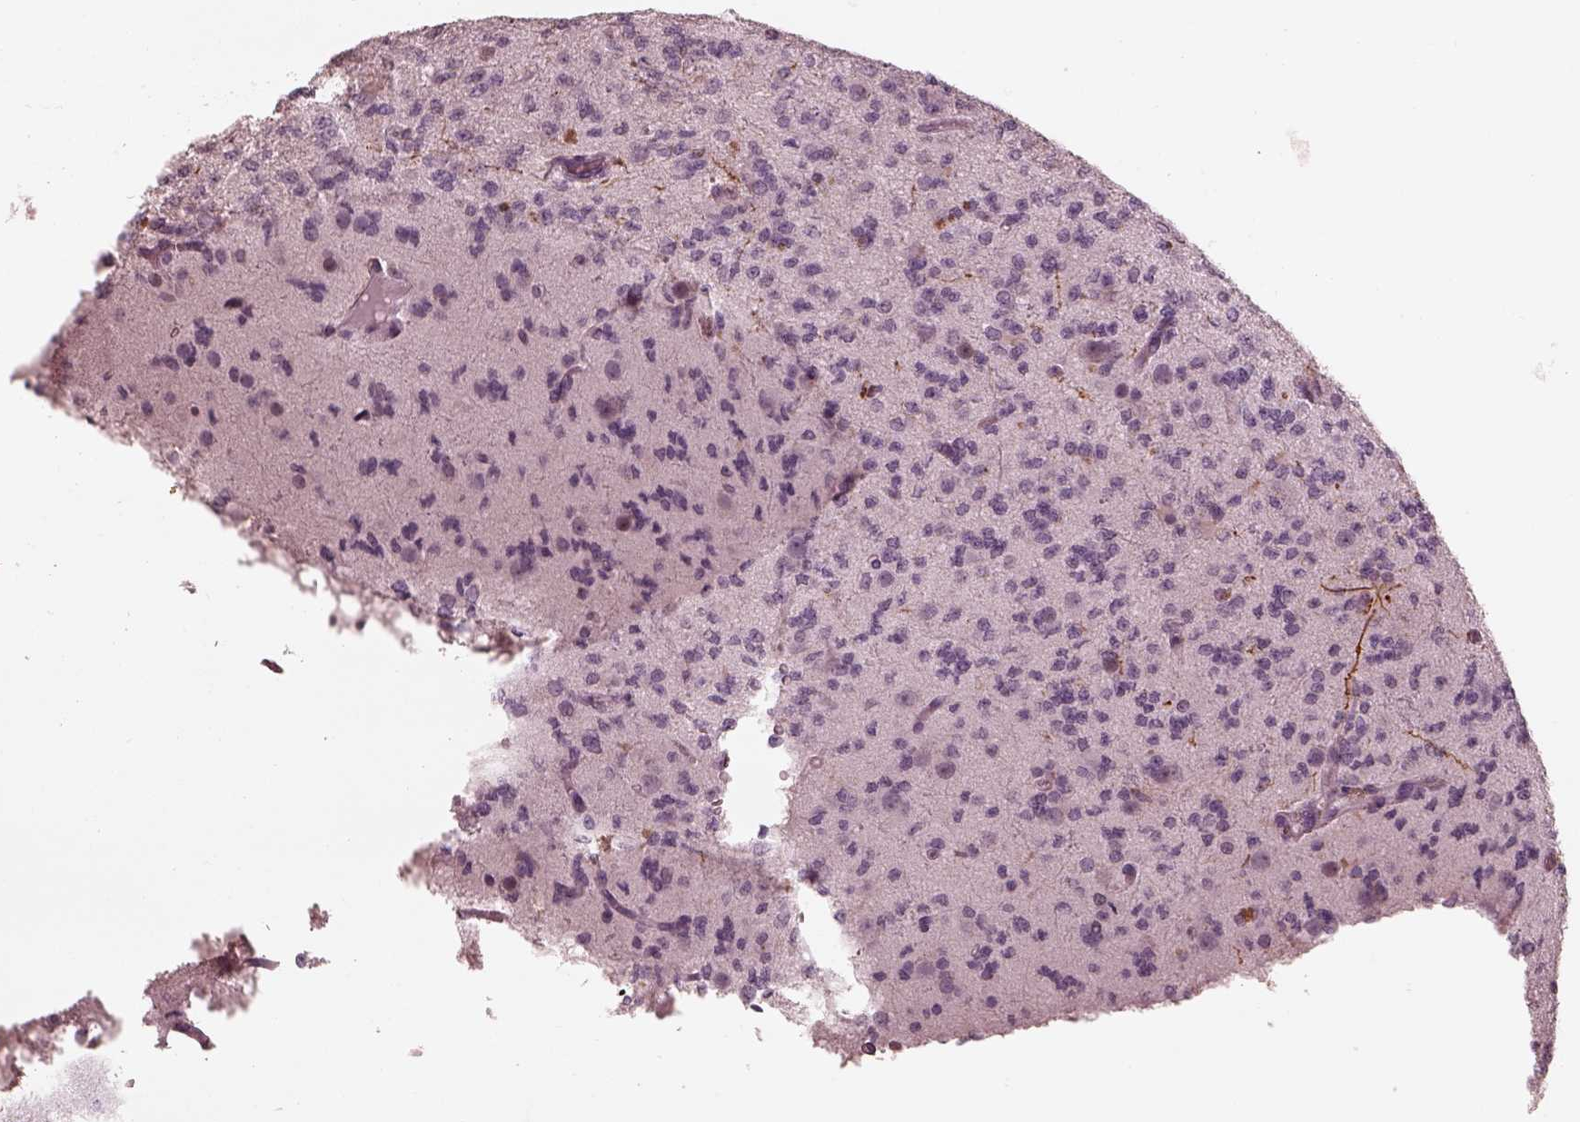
{"staining": {"intensity": "negative", "quantity": "none", "location": "none"}, "tissue": "glioma", "cell_type": "Tumor cells", "image_type": "cancer", "snomed": [{"axis": "morphology", "description": "Glioma, malignant, Low grade"}, {"axis": "topography", "description": "Brain"}], "caption": "DAB immunohistochemical staining of human glioma displays no significant staining in tumor cells.", "gene": "ADRB3", "patient": {"sex": "male", "age": 27}}